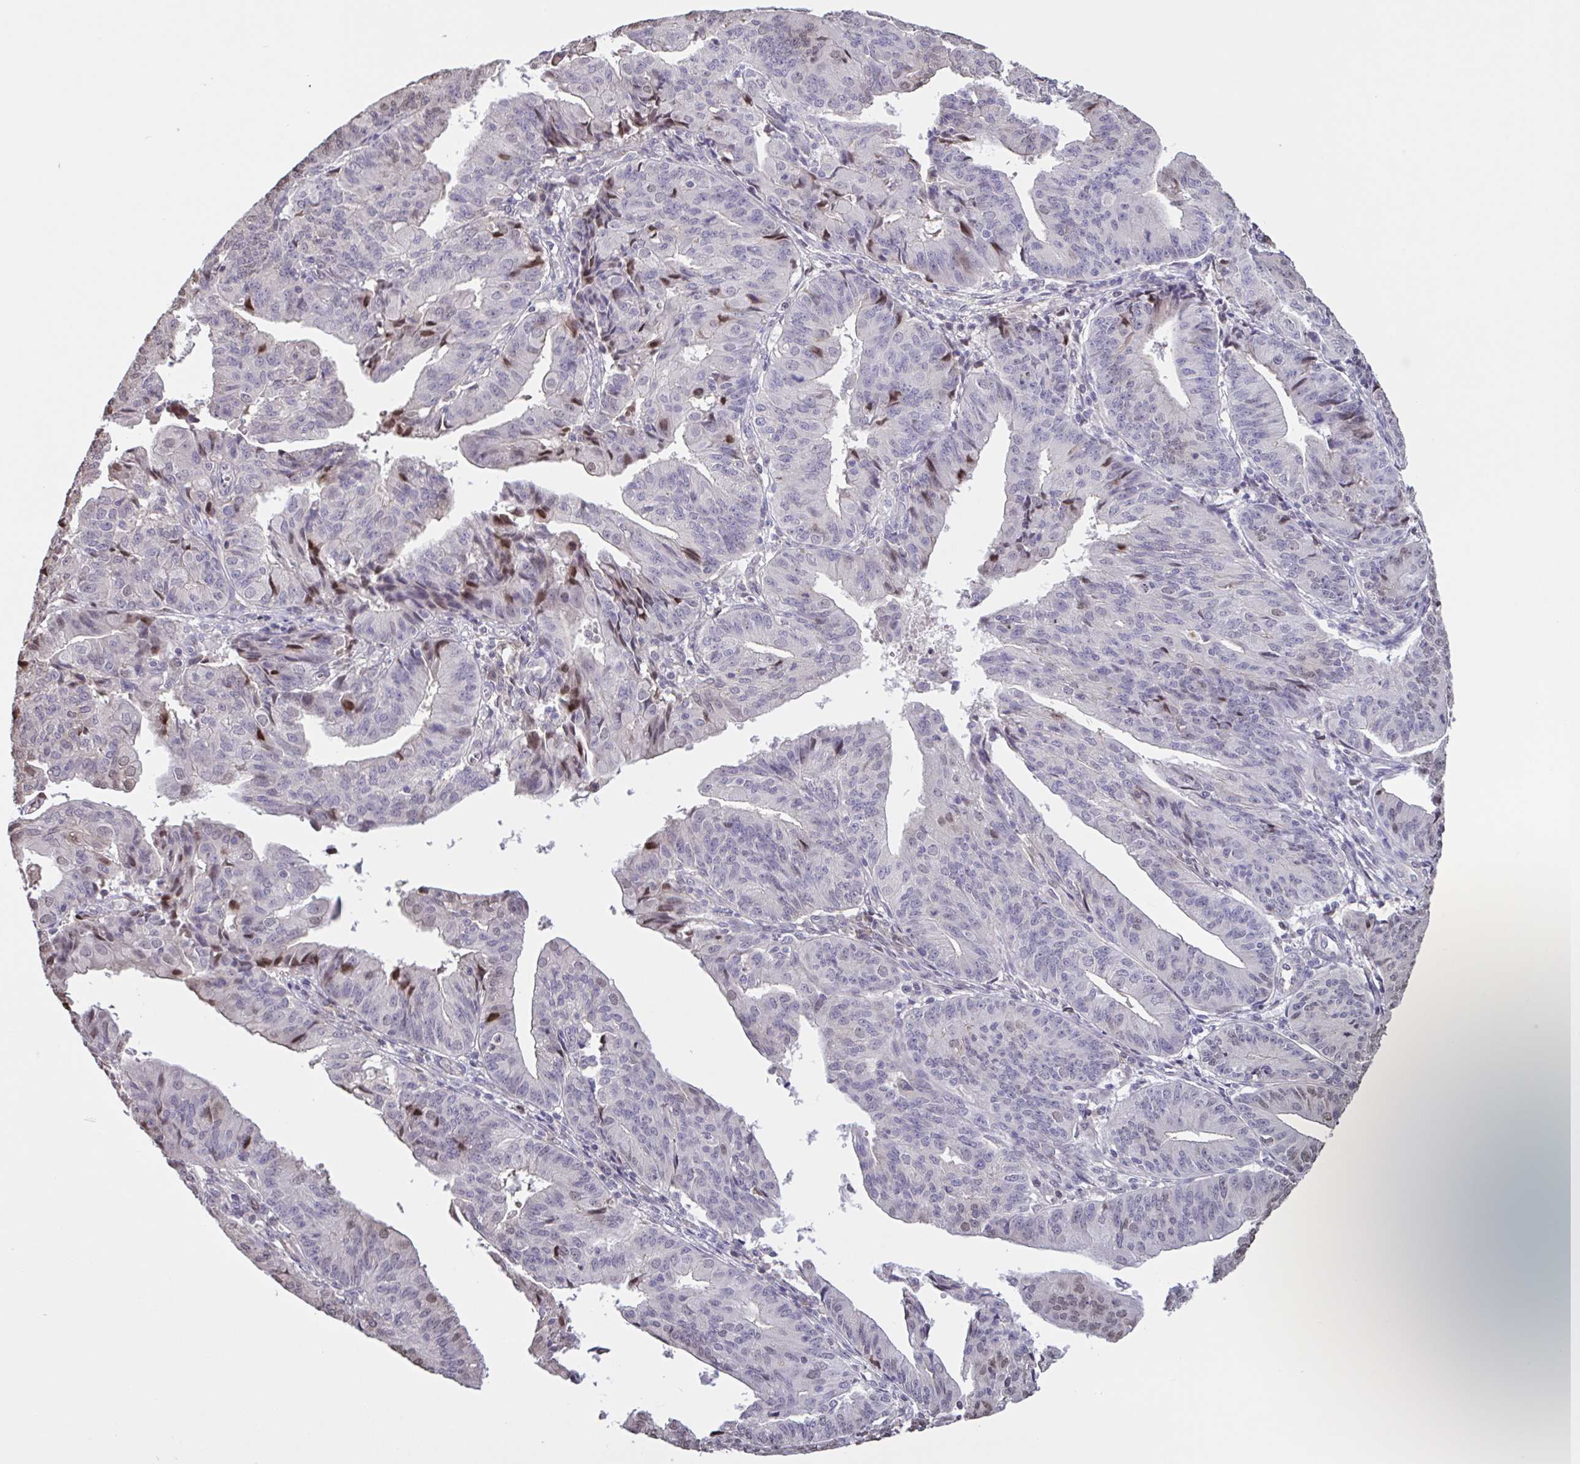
{"staining": {"intensity": "negative", "quantity": "none", "location": "none"}, "tissue": "endometrial cancer", "cell_type": "Tumor cells", "image_type": "cancer", "snomed": [{"axis": "morphology", "description": "Adenocarcinoma, NOS"}, {"axis": "topography", "description": "Endometrium"}], "caption": "This is an immunohistochemistry (IHC) photomicrograph of endometrial cancer. There is no positivity in tumor cells.", "gene": "MRGPRX2", "patient": {"sex": "female", "age": 56}}